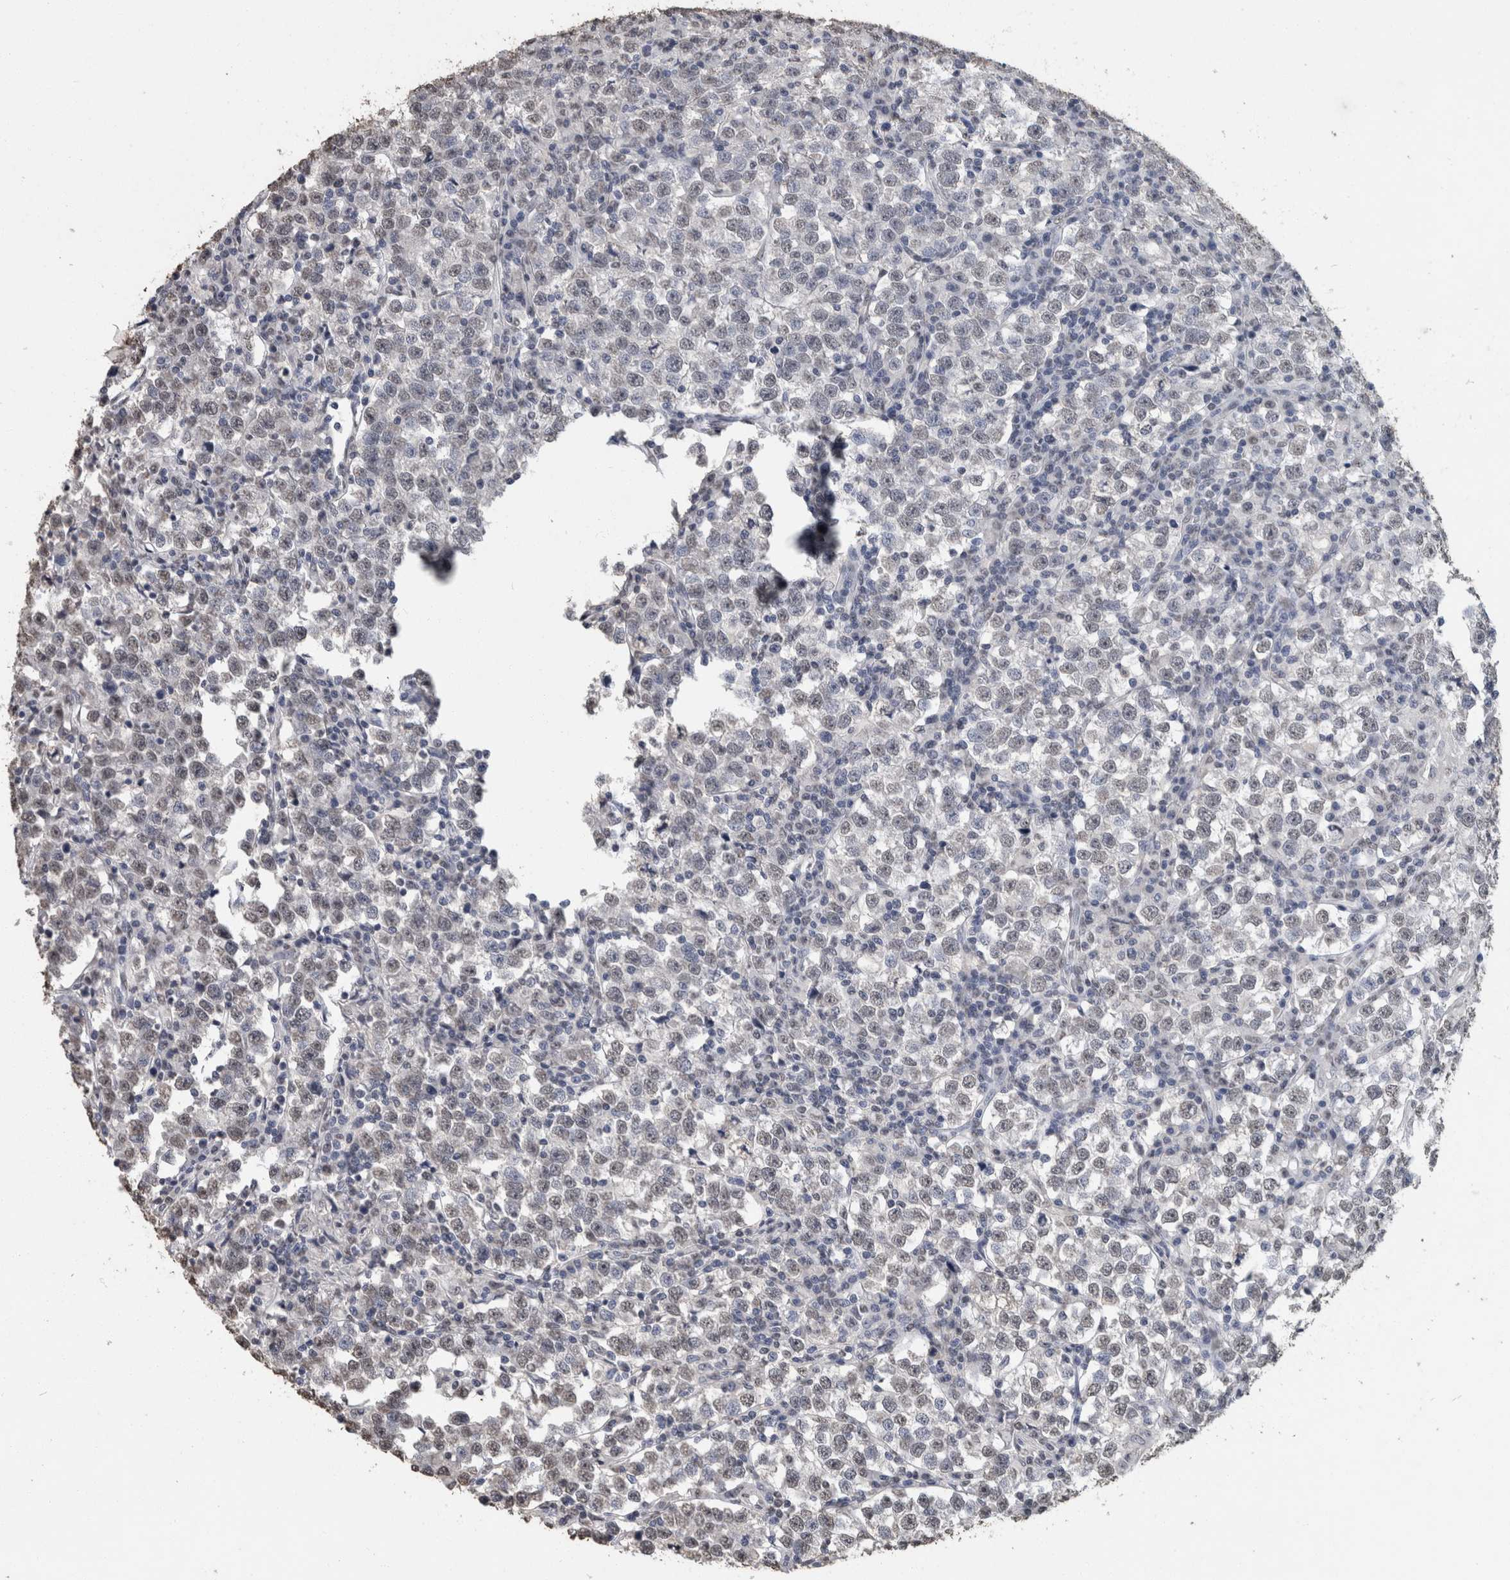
{"staining": {"intensity": "negative", "quantity": "none", "location": "none"}, "tissue": "testis cancer", "cell_type": "Tumor cells", "image_type": "cancer", "snomed": [{"axis": "morphology", "description": "Normal tissue, NOS"}, {"axis": "morphology", "description": "Seminoma, NOS"}, {"axis": "topography", "description": "Testis"}], "caption": "The IHC photomicrograph has no significant staining in tumor cells of testis cancer (seminoma) tissue.", "gene": "LTBP1", "patient": {"sex": "male", "age": 43}}